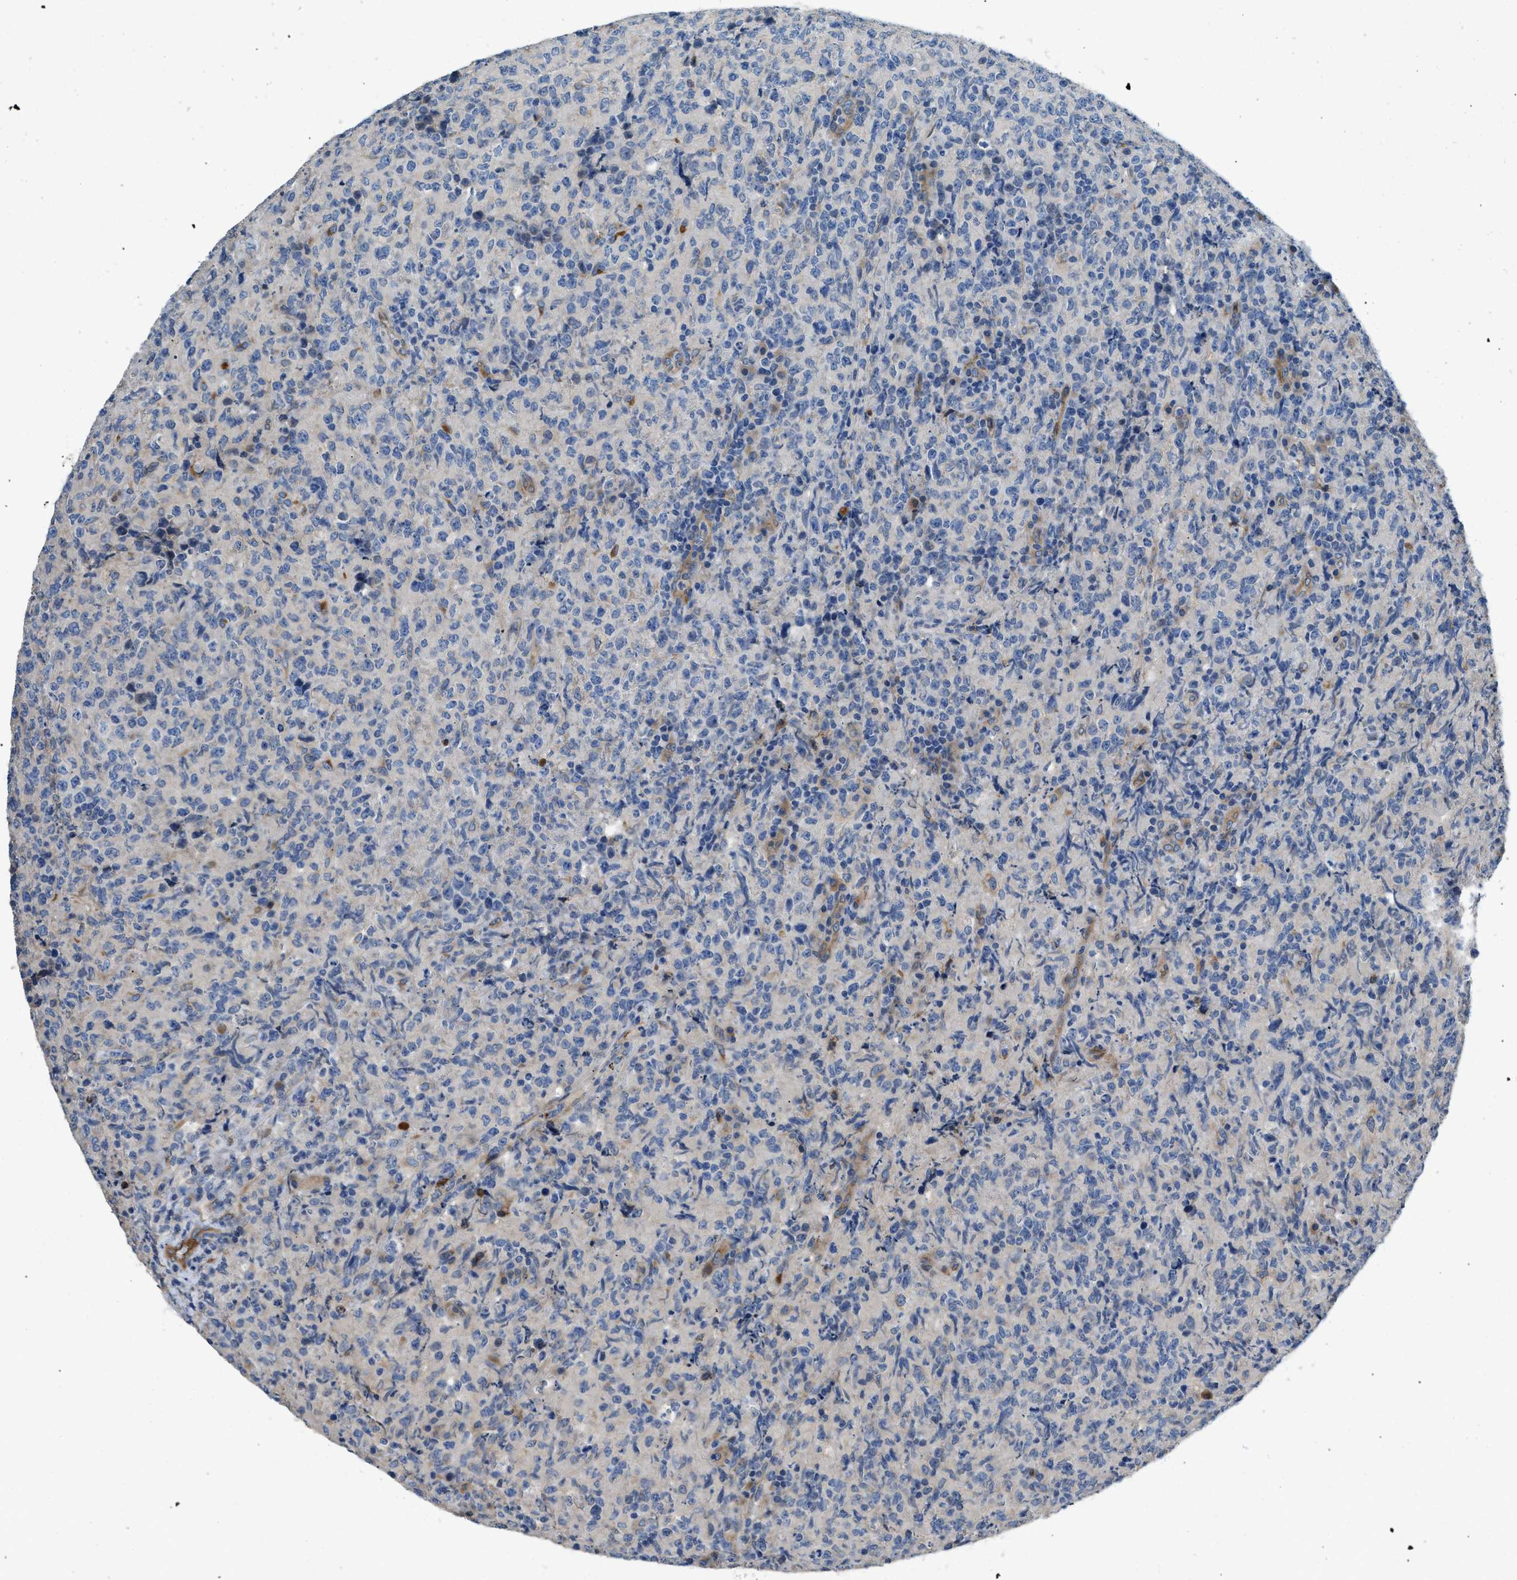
{"staining": {"intensity": "negative", "quantity": "none", "location": "none"}, "tissue": "lymphoma", "cell_type": "Tumor cells", "image_type": "cancer", "snomed": [{"axis": "morphology", "description": "Malignant lymphoma, non-Hodgkin's type, High grade"}, {"axis": "topography", "description": "Tonsil"}], "caption": "DAB immunohistochemical staining of human malignant lymphoma, non-Hodgkin's type (high-grade) displays no significant staining in tumor cells.", "gene": "GGCX", "patient": {"sex": "female", "age": 36}}